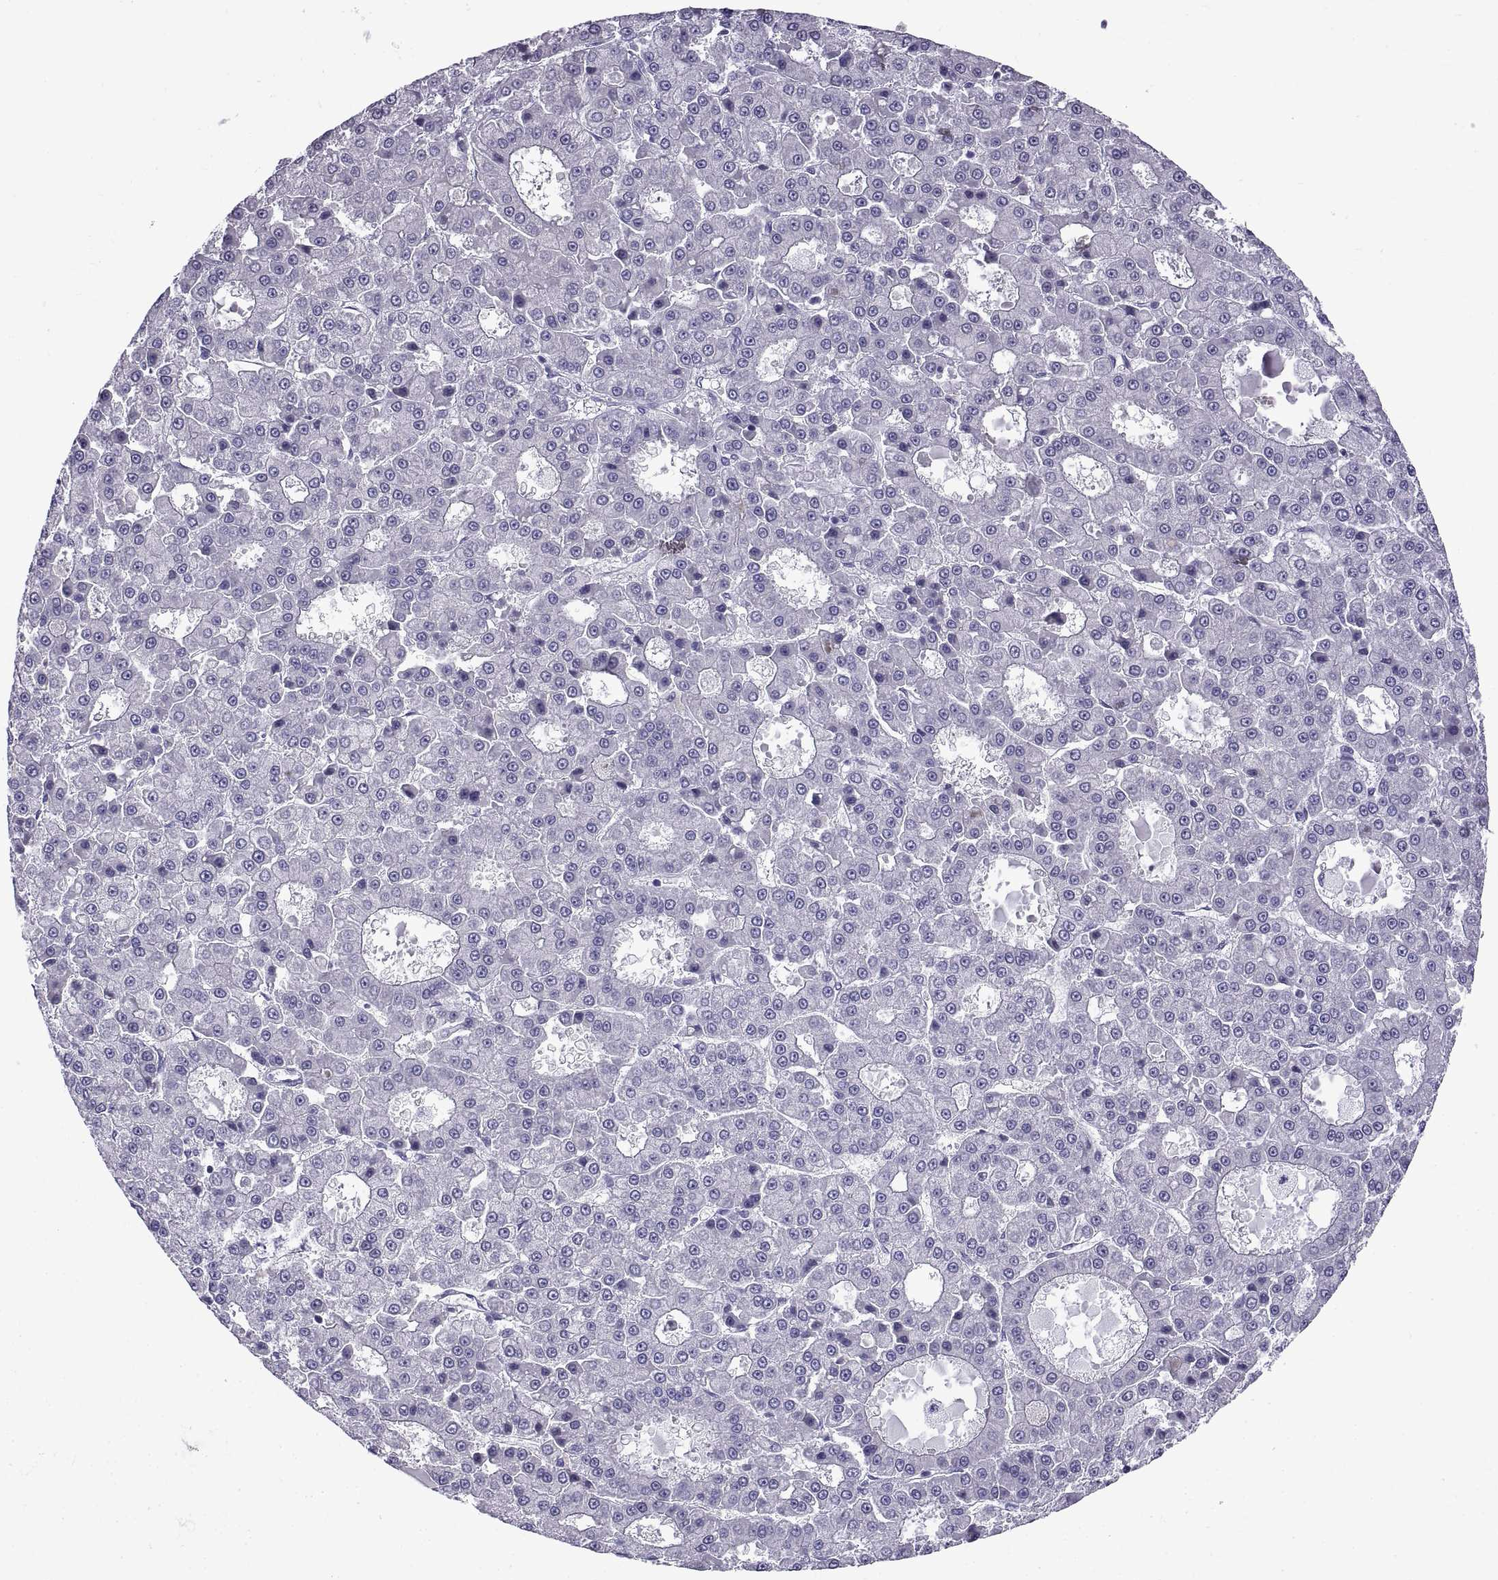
{"staining": {"intensity": "negative", "quantity": "none", "location": "none"}, "tissue": "liver cancer", "cell_type": "Tumor cells", "image_type": "cancer", "snomed": [{"axis": "morphology", "description": "Carcinoma, Hepatocellular, NOS"}, {"axis": "topography", "description": "Liver"}], "caption": "This is an immunohistochemistry photomicrograph of human liver cancer. There is no positivity in tumor cells.", "gene": "SPDYE1", "patient": {"sex": "male", "age": 70}}